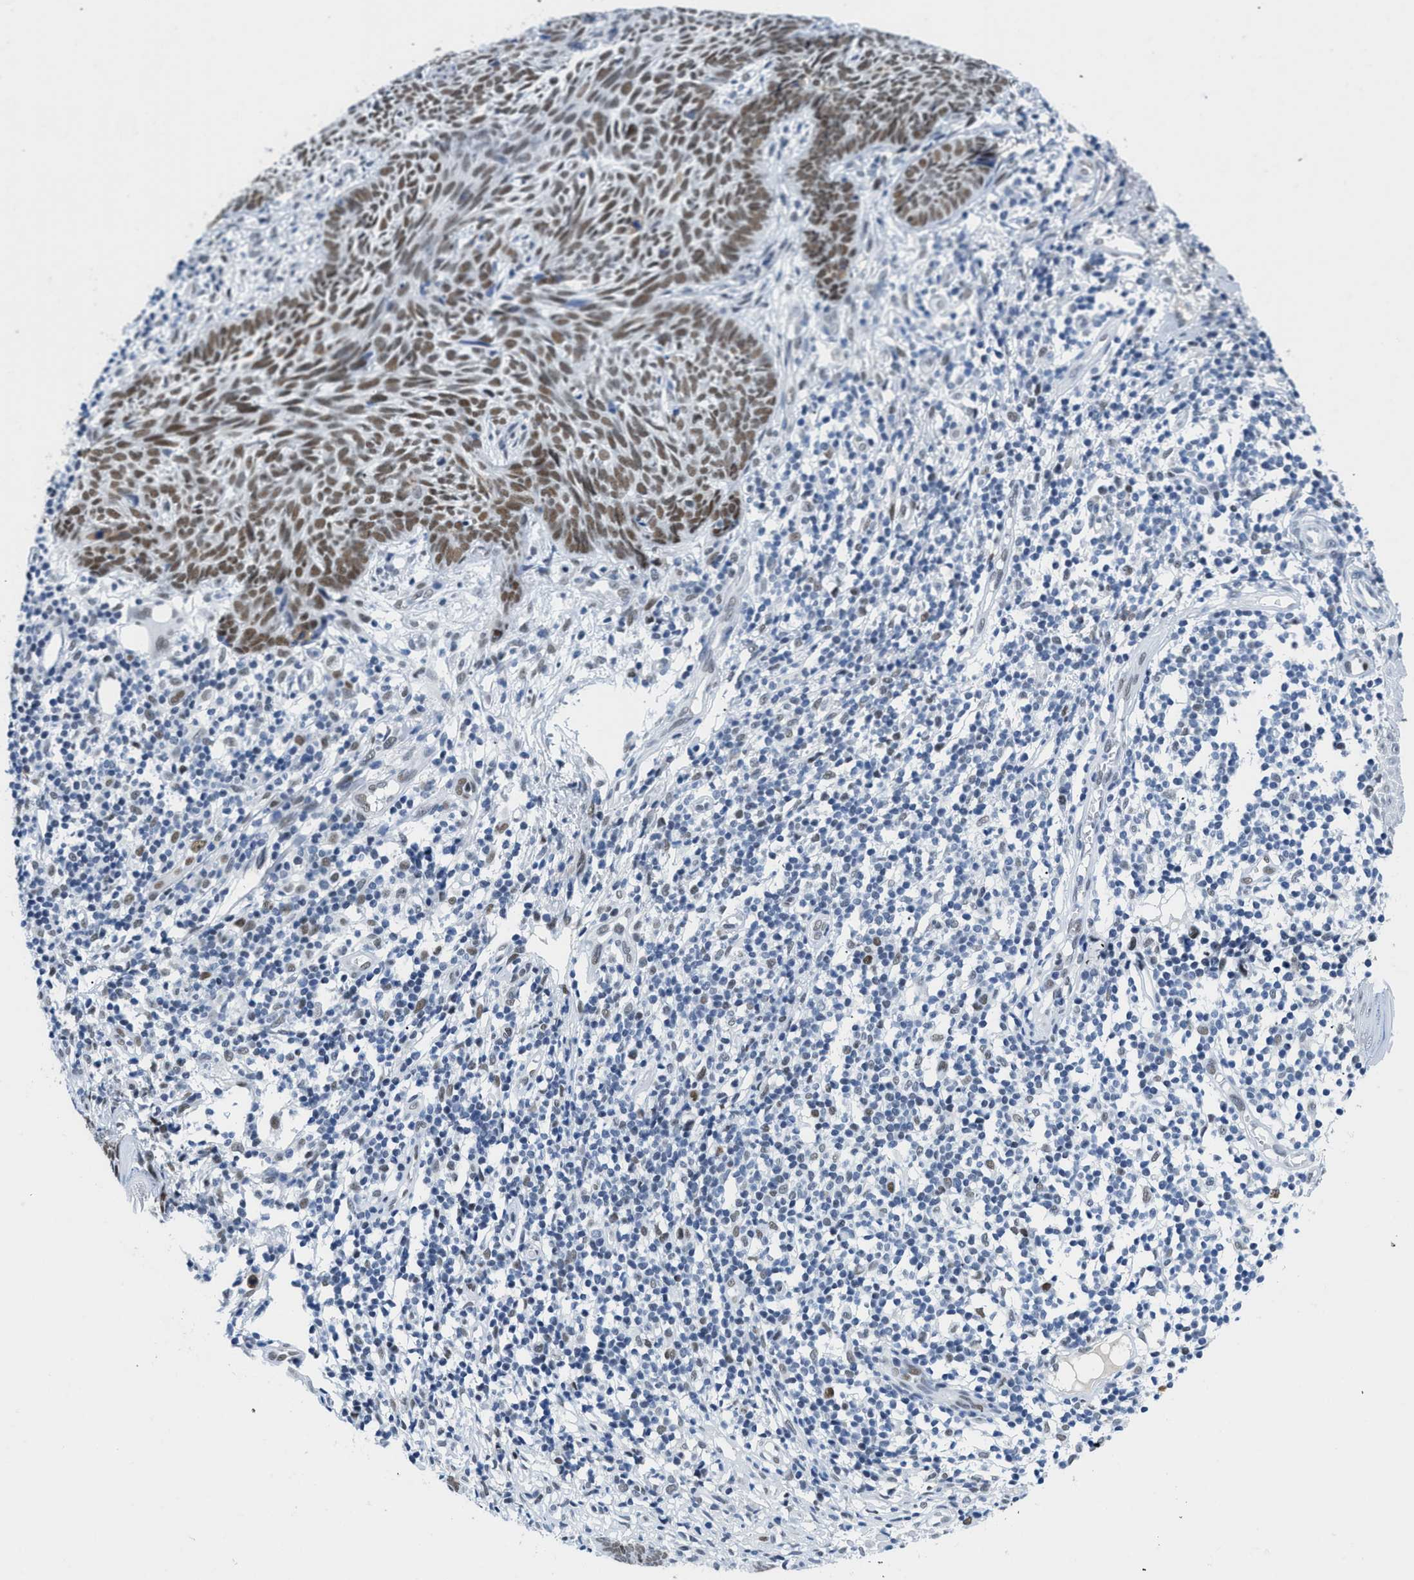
{"staining": {"intensity": "moderate", "quantity": ">75%", "location": "nuclear"}, "tissue": "skin cancer", "cell_type": "Tumor cells", "image_type": "cancer", "snomed": [{"axis": "morphology", "description": "Basal cell carcinoma"}, {"axis": "topography", "description": "Skin"}], "caption": "A medium amount of moderate nuclear expression is identified in about >75% of tumor cells in basal cell carcinoma (skin) tissue.", "gene": "SMARCAD1", "patient": {"sex": "male", "age": 60}}